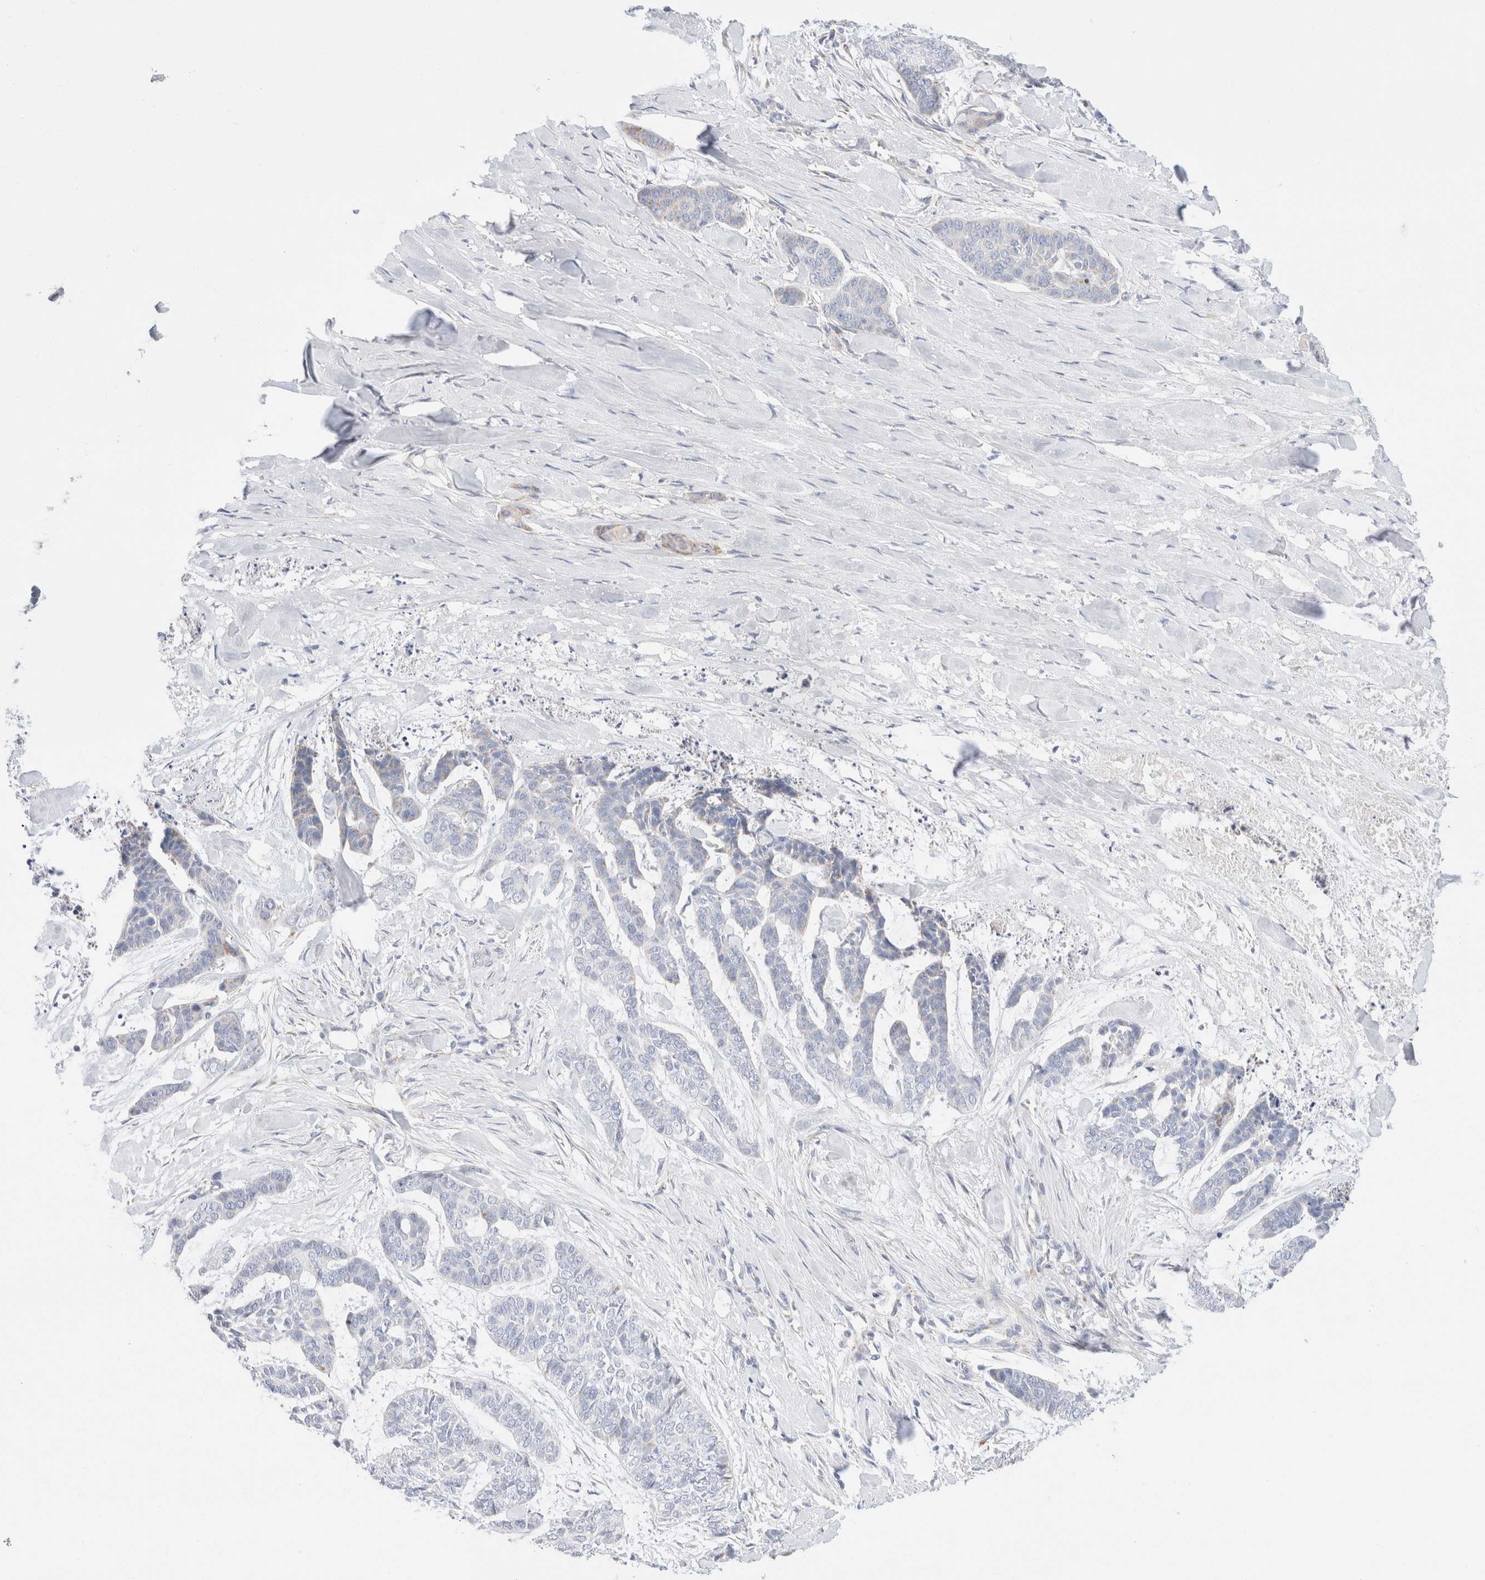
{"staining": {"intensity": "negative", "quantity": "none", "location": "none"}, "tissue": "skin cancer", "cell_type": "Tumor cells", "image_type": "cancer", "snomed": [{"axis": "morphology", "description": "Basal cell carcinoma"}, {"axis": "topography", "description": "Skin"}], "caption": "Immunohistochemical staining of basal cell carcinoma (skin) demonstrates no significant staining in tumor cells.", "gene": "ATP6V1C1", "patient": {"sex": "female", "age": 64}}